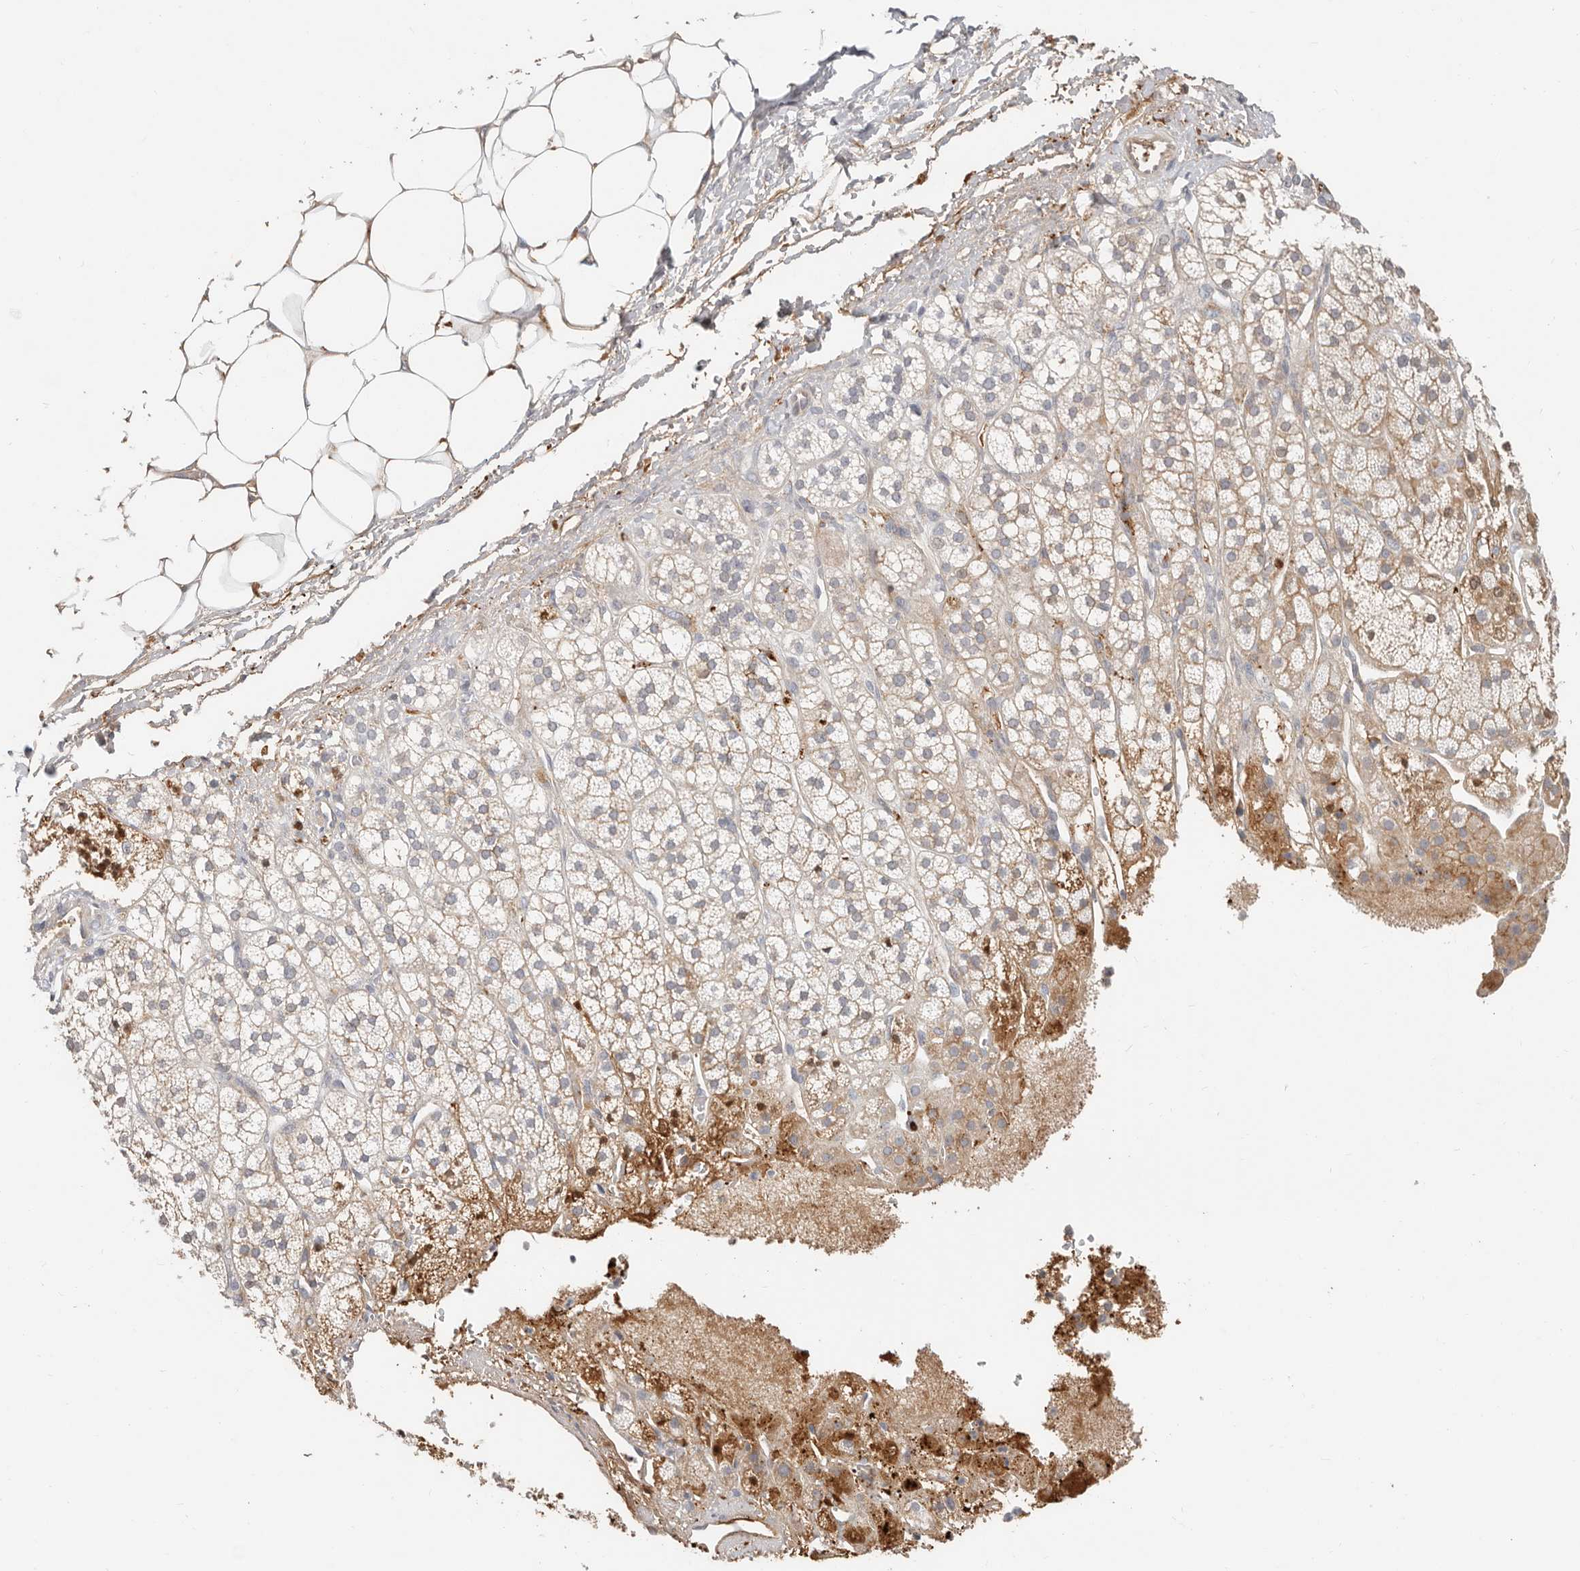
{"staining": {"intensity": "moderate", "quantity": ">75%", "location": "cytoplasmic/membranous"}, "tissue": "adrenal gland", "cell_type": "Glandular cells", "image_type": "normal", "snomed": [{"axis": "morphology", "description": "Normal tissue, NOS"}, {"axis": "topography", "description": "Adrenal gland"}], "caption": "IHC staining of normal adrenal gland, which displays medium levels of moderate cytoplasmic/membranous staining in approximately >75% of glandular cells indicating moderate cytoplasmic/membranous protein expression. The staining was performed using DAB (brown) for protein detection and nuclei were counterstained in hematoxylin (blue).", "gene": "MTFR2", "patient": {"sex": "male", "age": 56}}